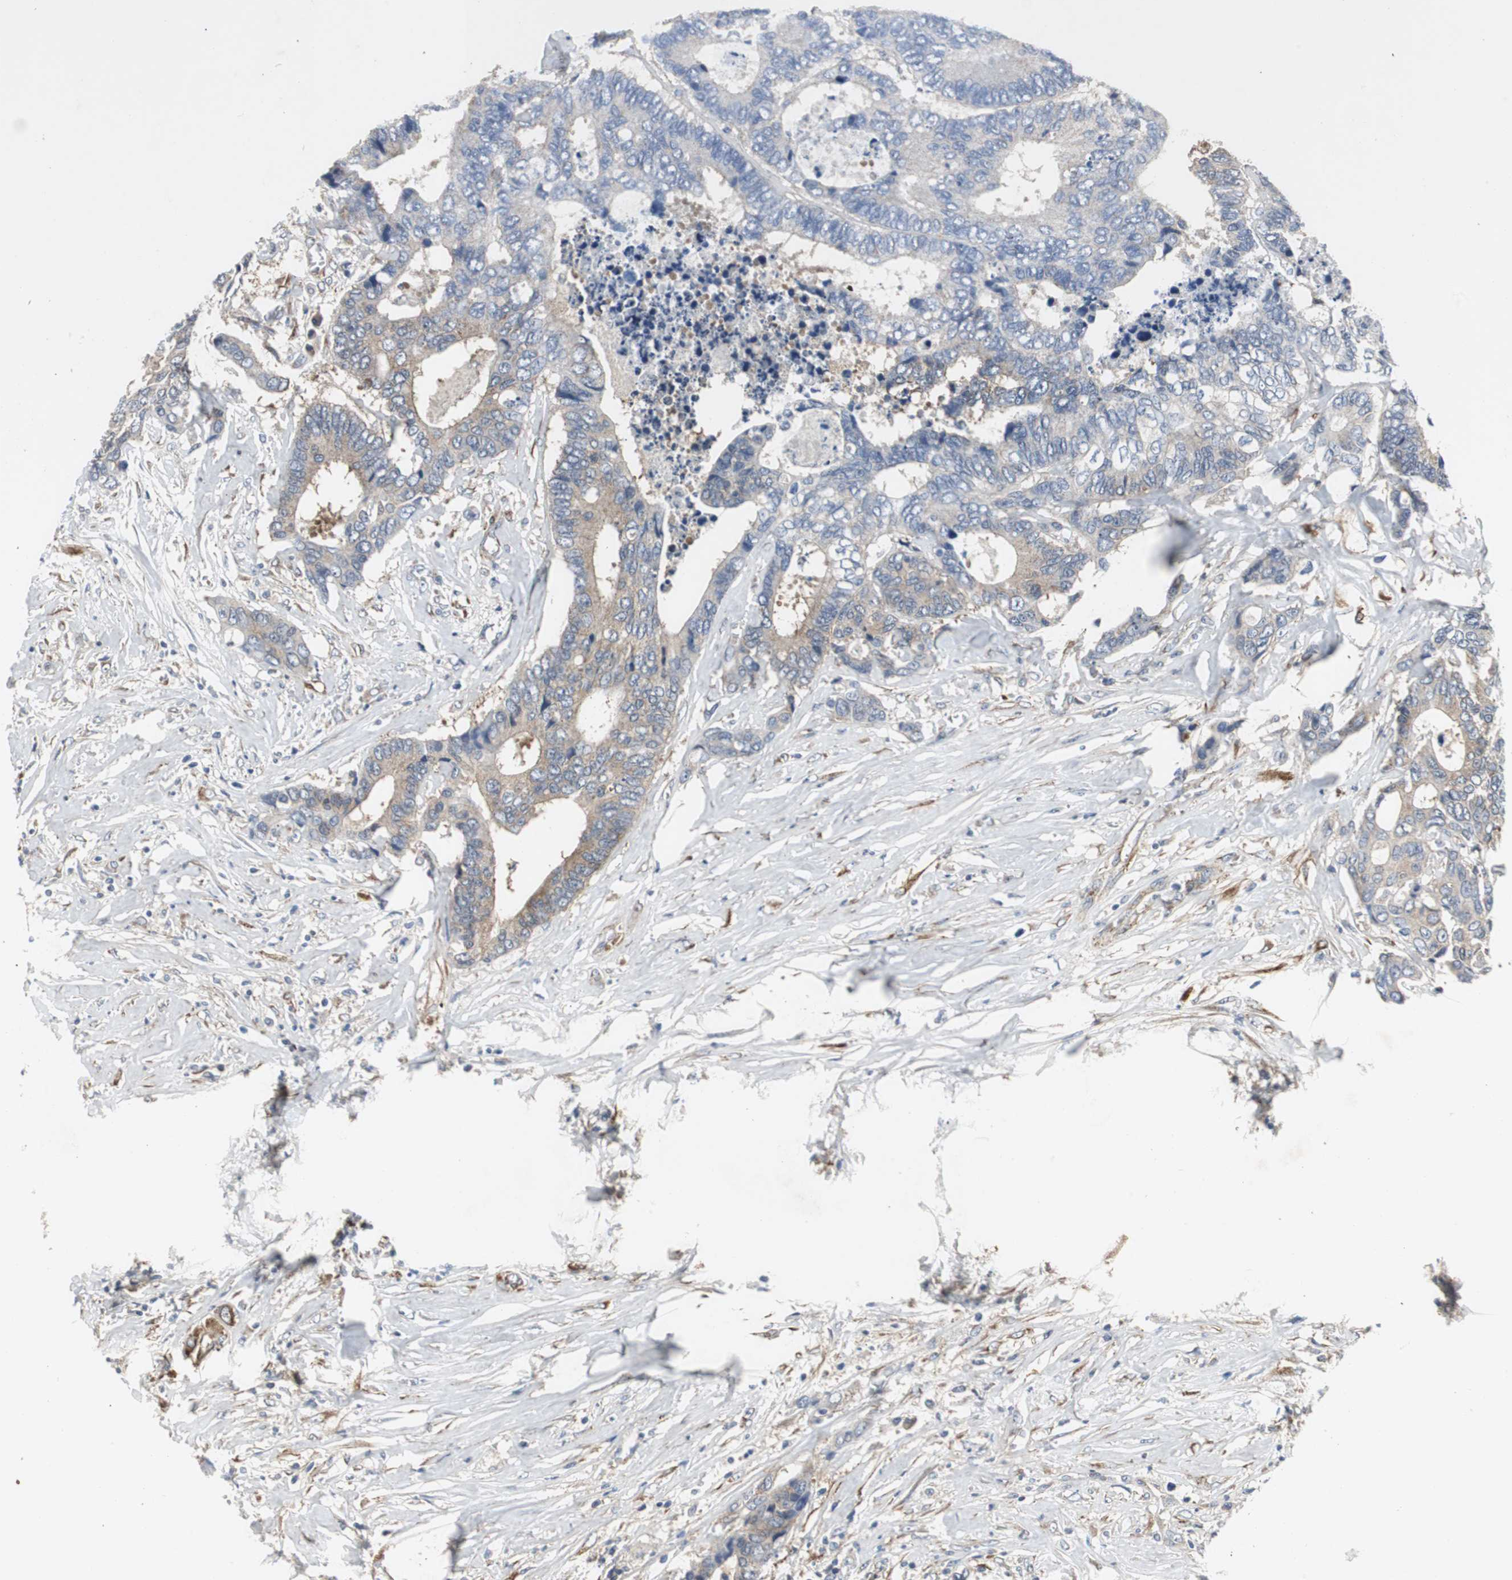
{"staining": {"intensity": "weak", "quantity": ">75%", "location": "cytoplasmic/membranous"}, "tissue": "colorectal cancer", "cell_type": "Tumor cells", "image_type": "cancer", "snomed": [{"axis": "morphology", "description": "Adenocarcinoma, NOS"}, {"axis": "topography", "description": "Rectum"}], "caption": "An image showing weak cytoplasmic/membranous expression in about >75% of tumor cells in colorectal cancer (adenocarcinoma), as visualized by brown immunohistochemical staining.", "gene": "ISCU", "patient": {"sex": "male", "age": 55}}